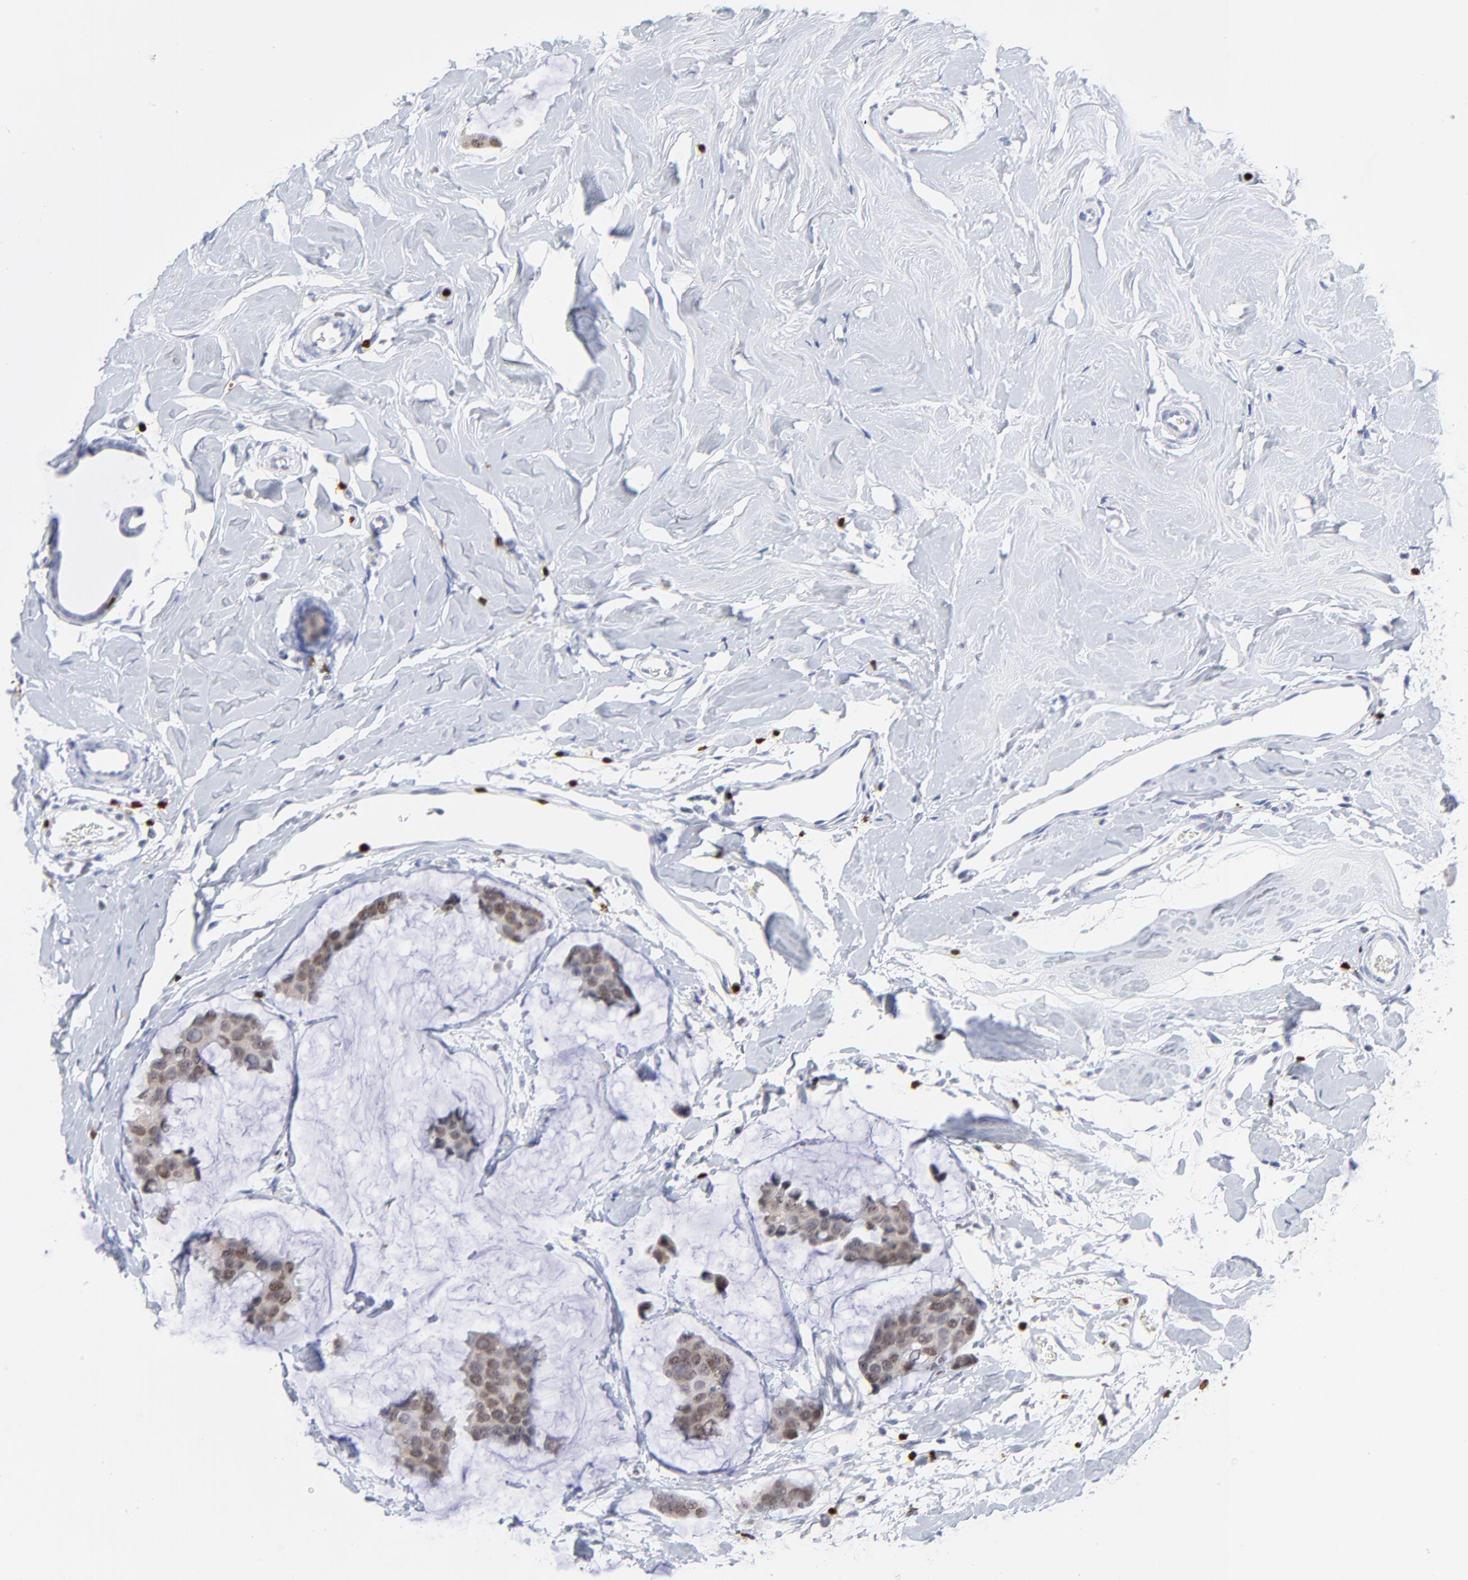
{"staining": {"intensity": "moderate", "quantity": "25%-75%", "location": "nuclear"}, "tissue": "breast cancer", "cell_type": "Tumor cells", "image_type": "cancer", "snomed": [{"axis": "morphology", "description": "Normal tissue, NOS"}, {"axis": "morphology", "description": "Duct carcinoma"}, {"axis": "topography", "description": "Breast"}], "caption": "Protein expression analysis of human infiltrating ductal carcinoma (breast) reveals moderate nuclear expression in about 25%-75% of tumor cells.", "gene": "ZAP70", "patient": {"sex": "female", "age": 50}}